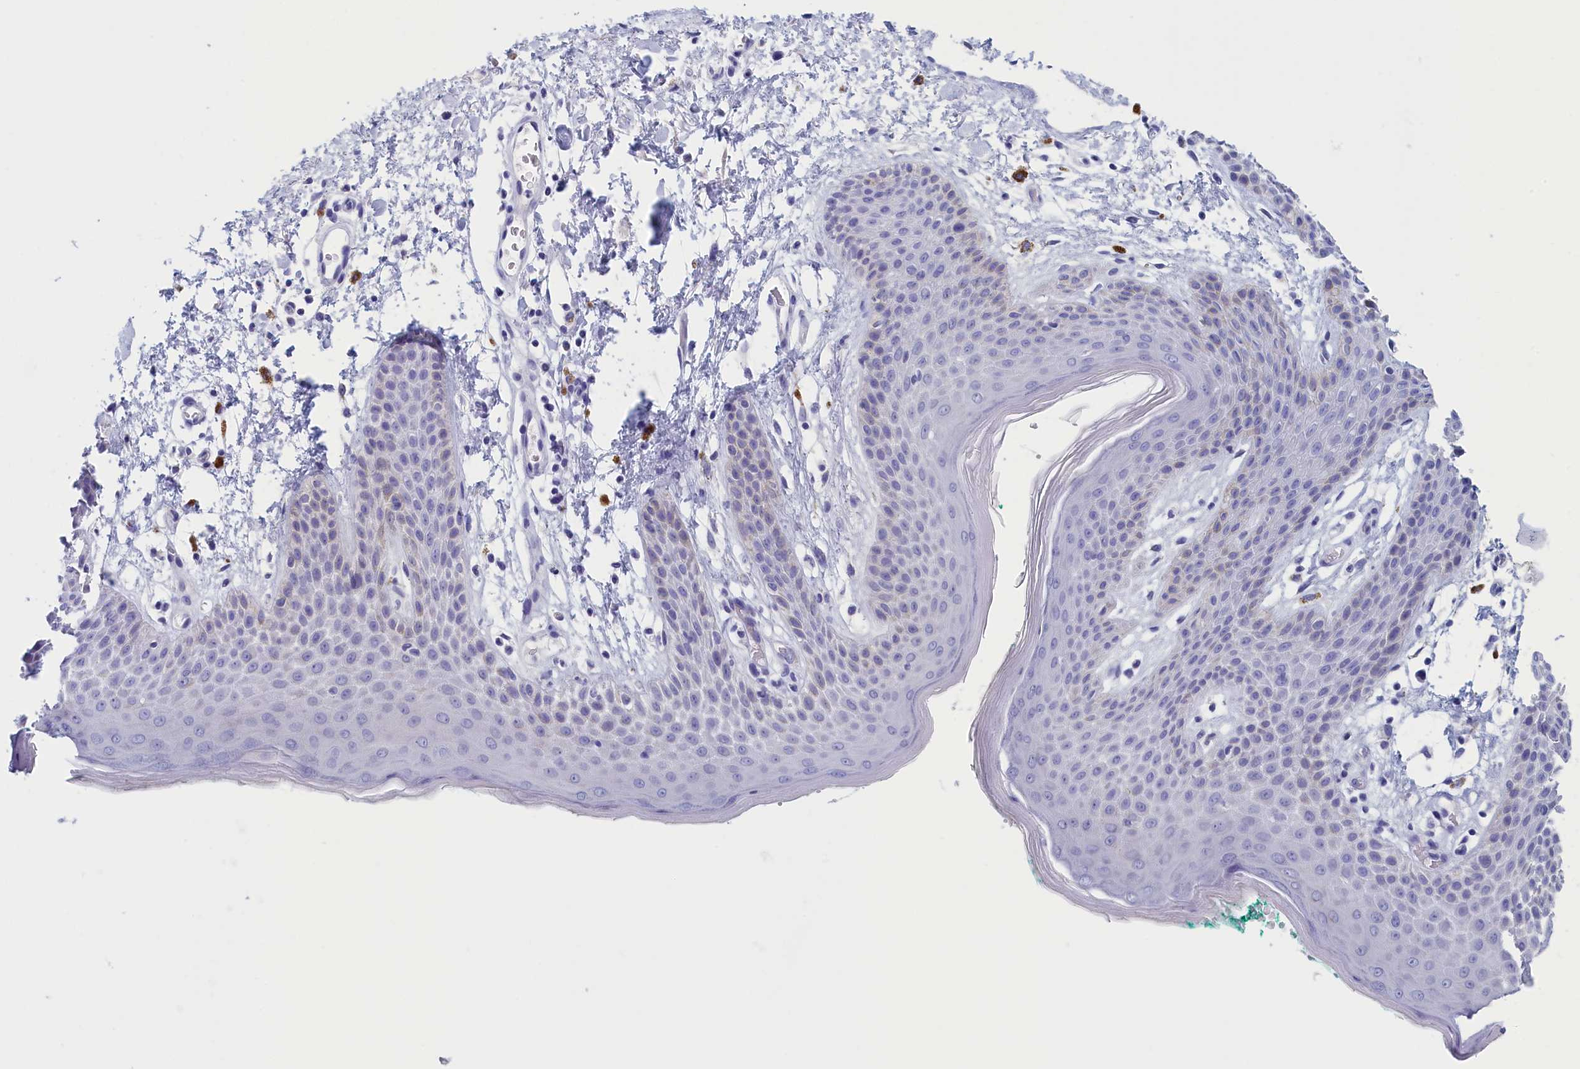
{"staining": {"intensity": "weak", "quantity": "<25%", "location": "cytoplasmic/membranous"}, "tissue": "skin", "cell_type": "Epidermal cells", "image_type": "normal", "snomed": [{"axis": "morphology", "description": "Normal tissue, NOS"}, {"axis": "topography", "description": "Anal"}], "caption": "IHC histopathology image of unremarkable skin stained for a protein (brown), which exhibits no staining in epidermal cells. (DAB IHC, high magnification).", "gene": "ANKRD2", "patient": {"sex": "male", "age": 74}}